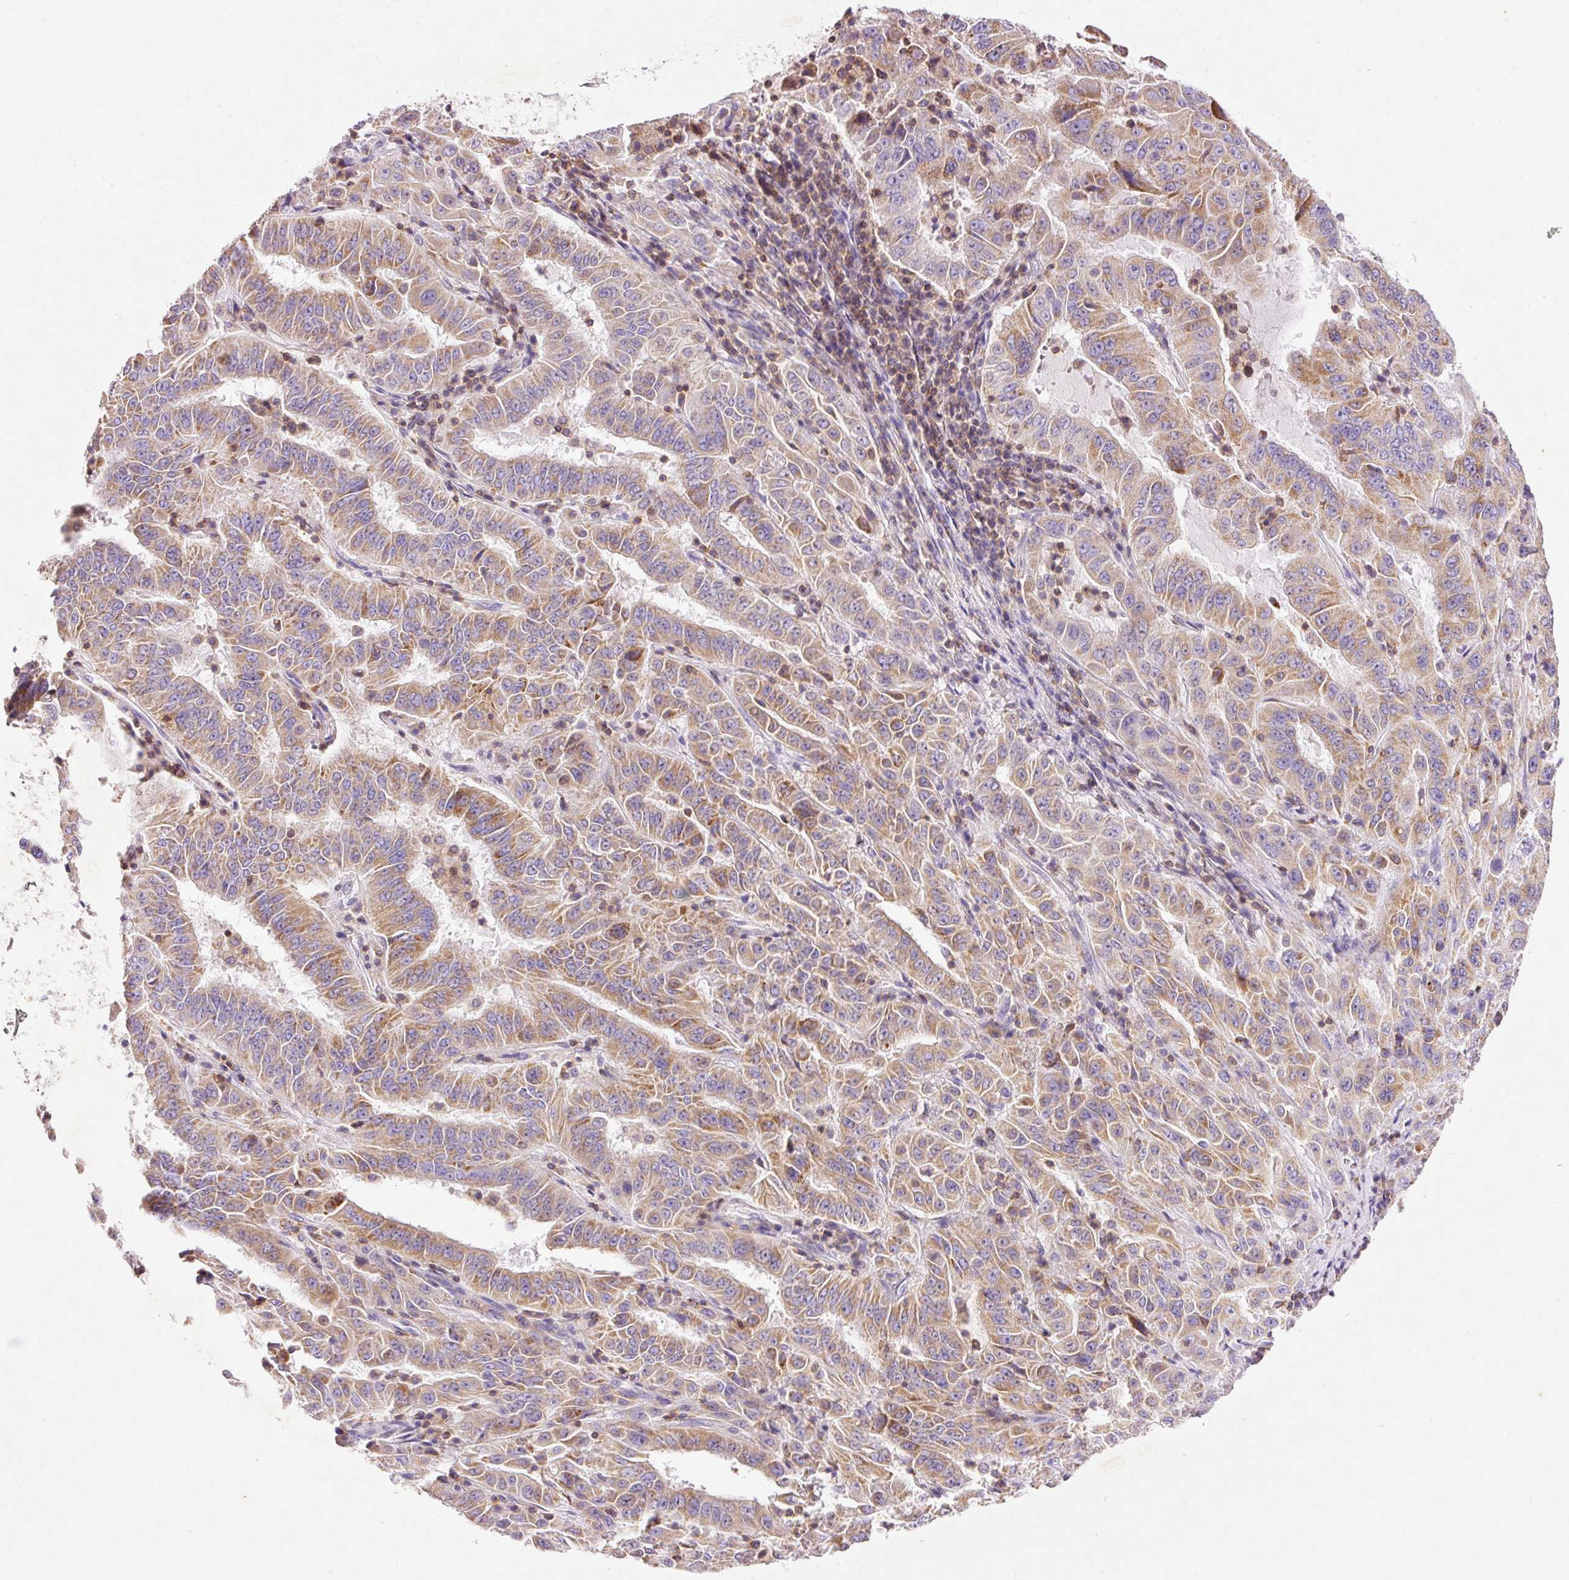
{"staining": {"intensity": "moderate", "quantity": ">75%", "location": "cytoplasmic/membranous"}, "tissue": "pancreatic cancer", "cell_type": "Tumor cells", "image_type": "cancer", "snomed": [{"axis": "morphology", "description": "Adenocarcinoma, NOS"}, {"axis": "topography", "description": "Pancreas"}], "caption": "High-magnification brightfield microscopy of pancreatic adenocarcinoma stained with DAB (3,3'-diaminobenzidine) (brown) and counterstained with hematoxylin (blue). tumor cells exhibit moderate cytoplasmic/membranous expression is identified in about>75% of cells.", "gene": "IMMT", "patient": {"sex": "male", "age": 63}}